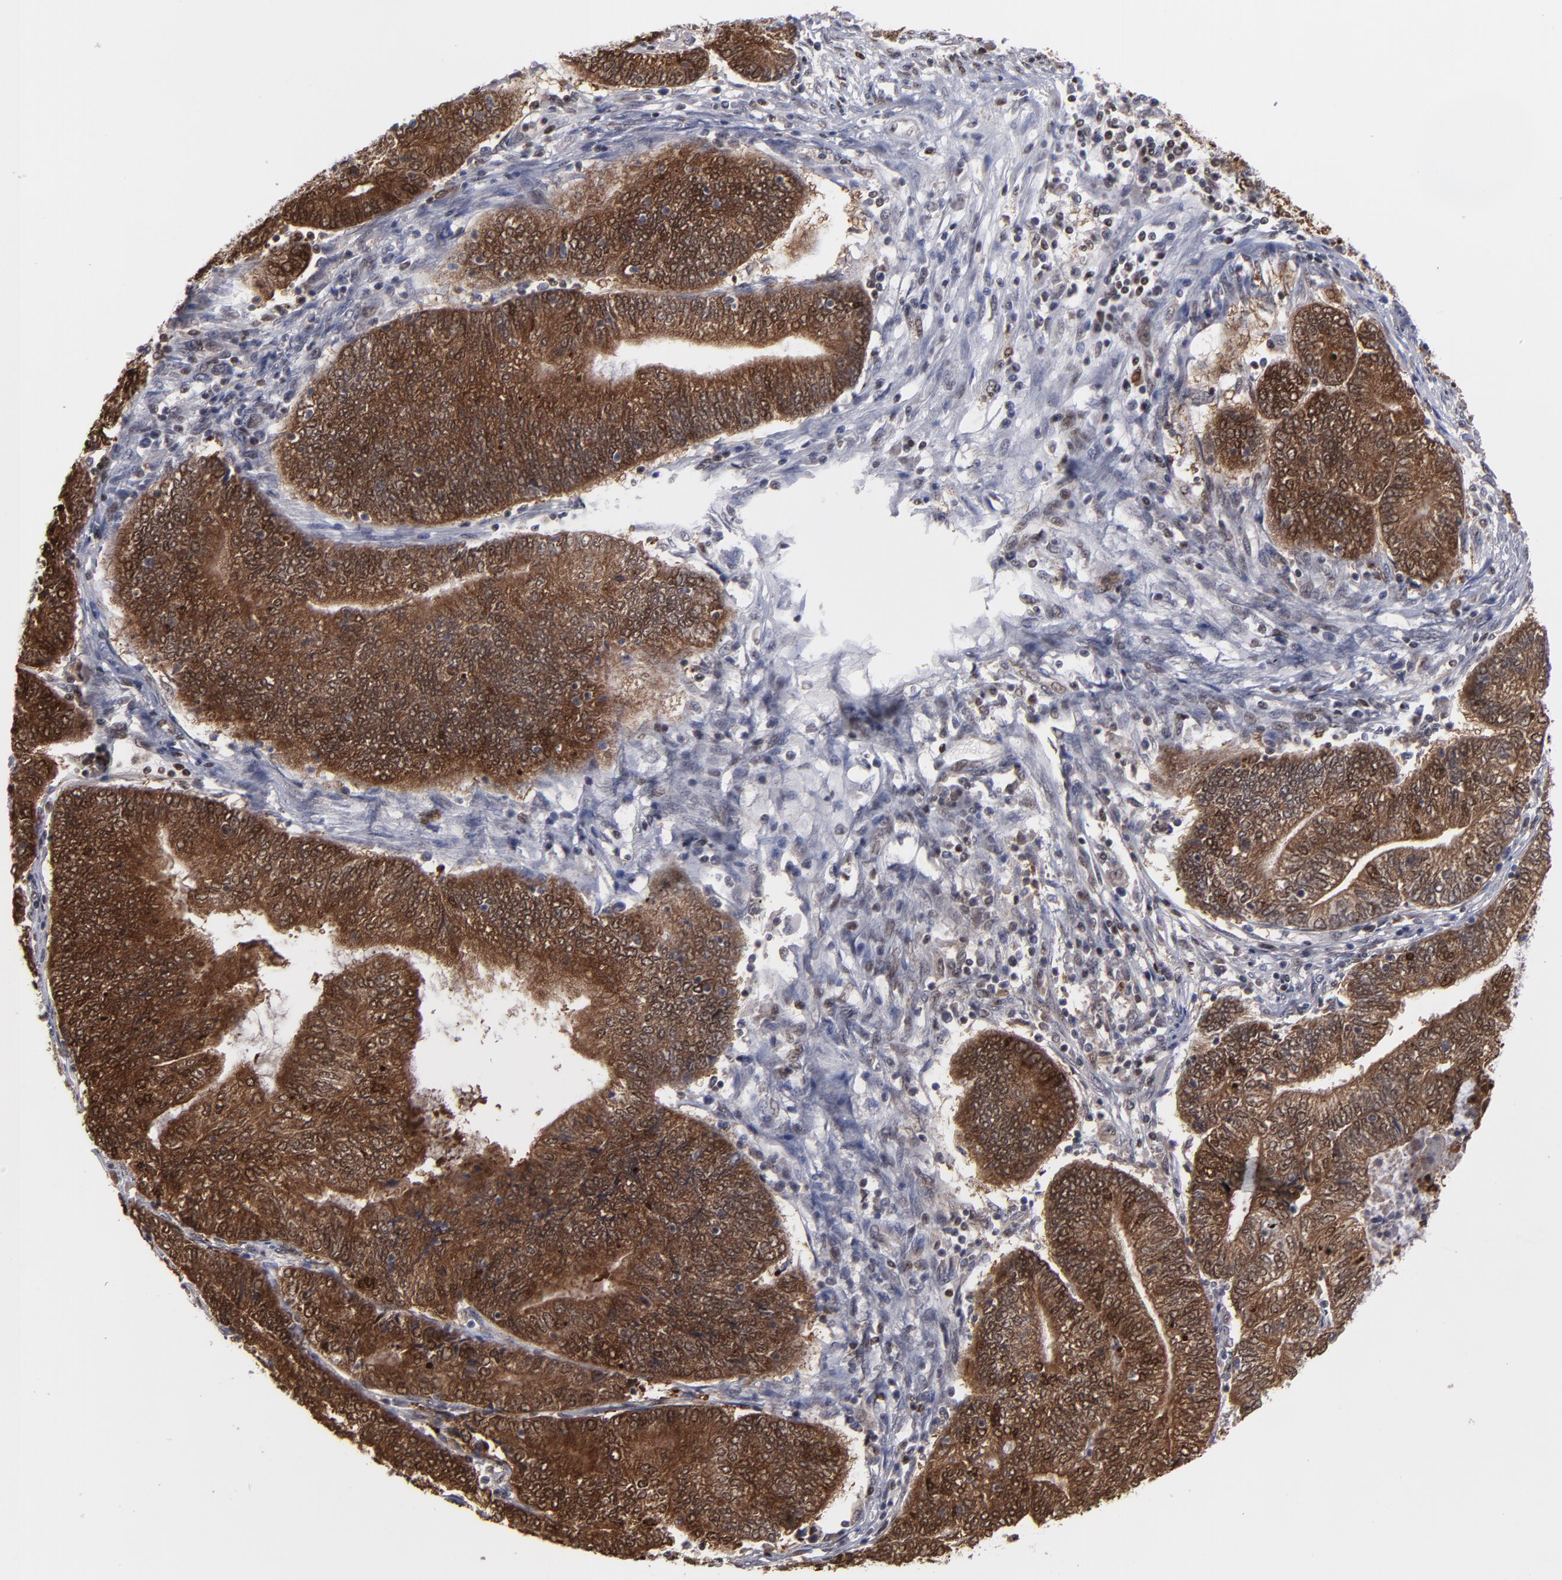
{"staining": {"intensity": "strong", "quantity": ">75%", "location": "cytoplasmic/membranous,nuclear"}, "tissue": "endometrial cancer", "cell_type": "Tumor cells", "image_type": "cancer", "snomed": [{"axis": "morphology", "description": "Adenocarcinoma, NOS"}, {"axis": "topography", "description": "Uterus"}, {"axis": "topography", "description": "Endometrium"}], "caption": "About >75% of tumor cells in endometrial cancer show strong cytoplasmic/membranous and nuclear protein expression as visualized by brown immunohistochemical staining.", "gene": "GSR", "patient": {"sex": "female", "age": 70}}